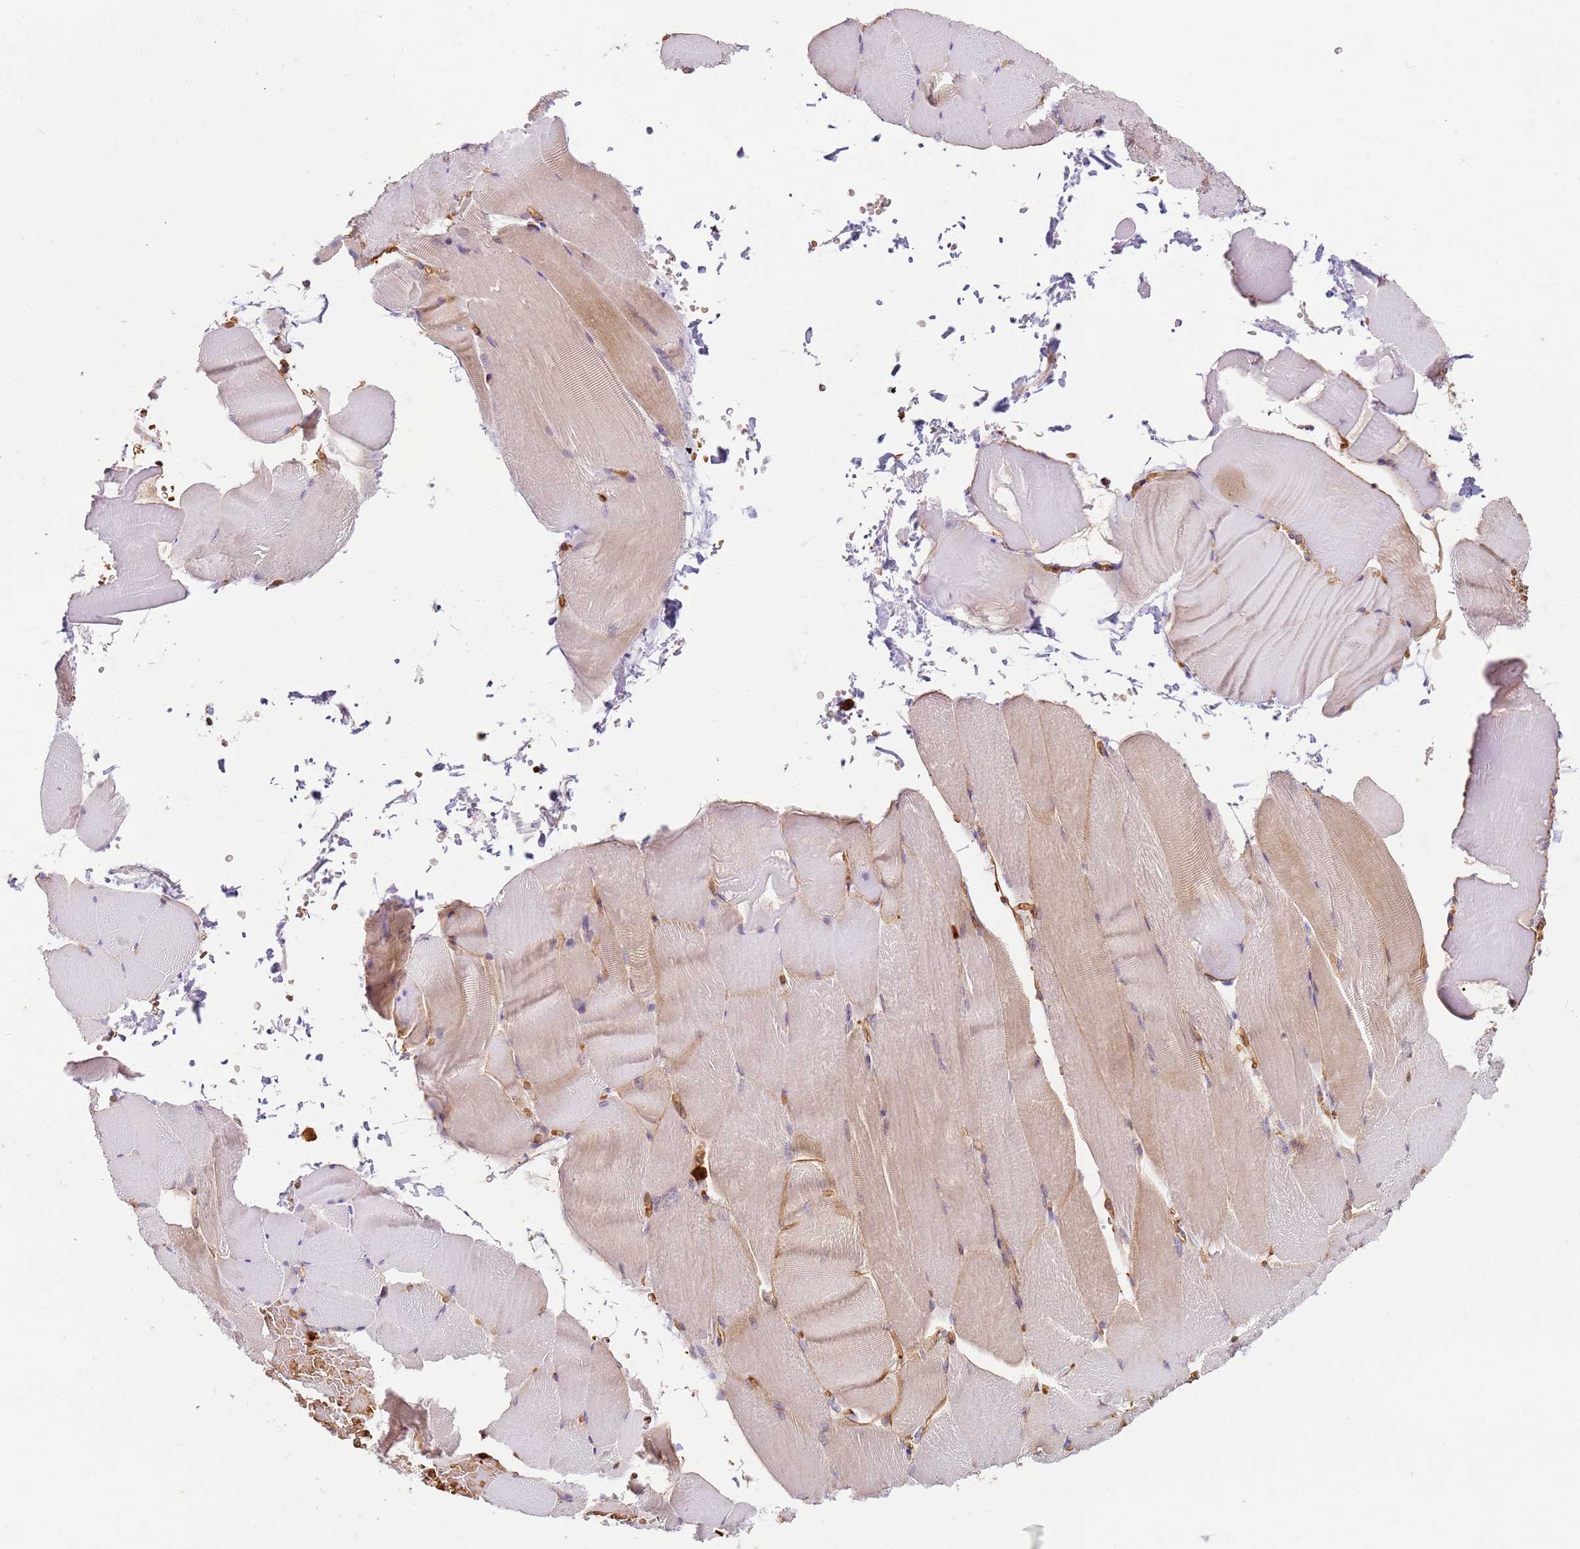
{"staining": {"intensity": "weak", "quantity": "<25%", "location": "cytoplasmic/membranous"}, "tissue": "skeletal muscle", "cell_type": "Myocytes", "image_type": "normal", "snomed": [{"axis": "morphology", "description": "Normal tissue, NOS"}, {"axis": "topography", "description": "Skeletal muscle"}, {"axis": "topography", "description": "Parathyroid gland"}], "caption": "The immunohistochemistry (IHC) photomicrograph has no significant expression in myocytes of skeletal muscle. The staining was performed using DAB to visualize the protein expression in brown, while the nuclei were stained in blue with hematoxylin (Magnification: 20x).", "gene": "OR6P1", "patient": {"sex": "female", "age": 37}}